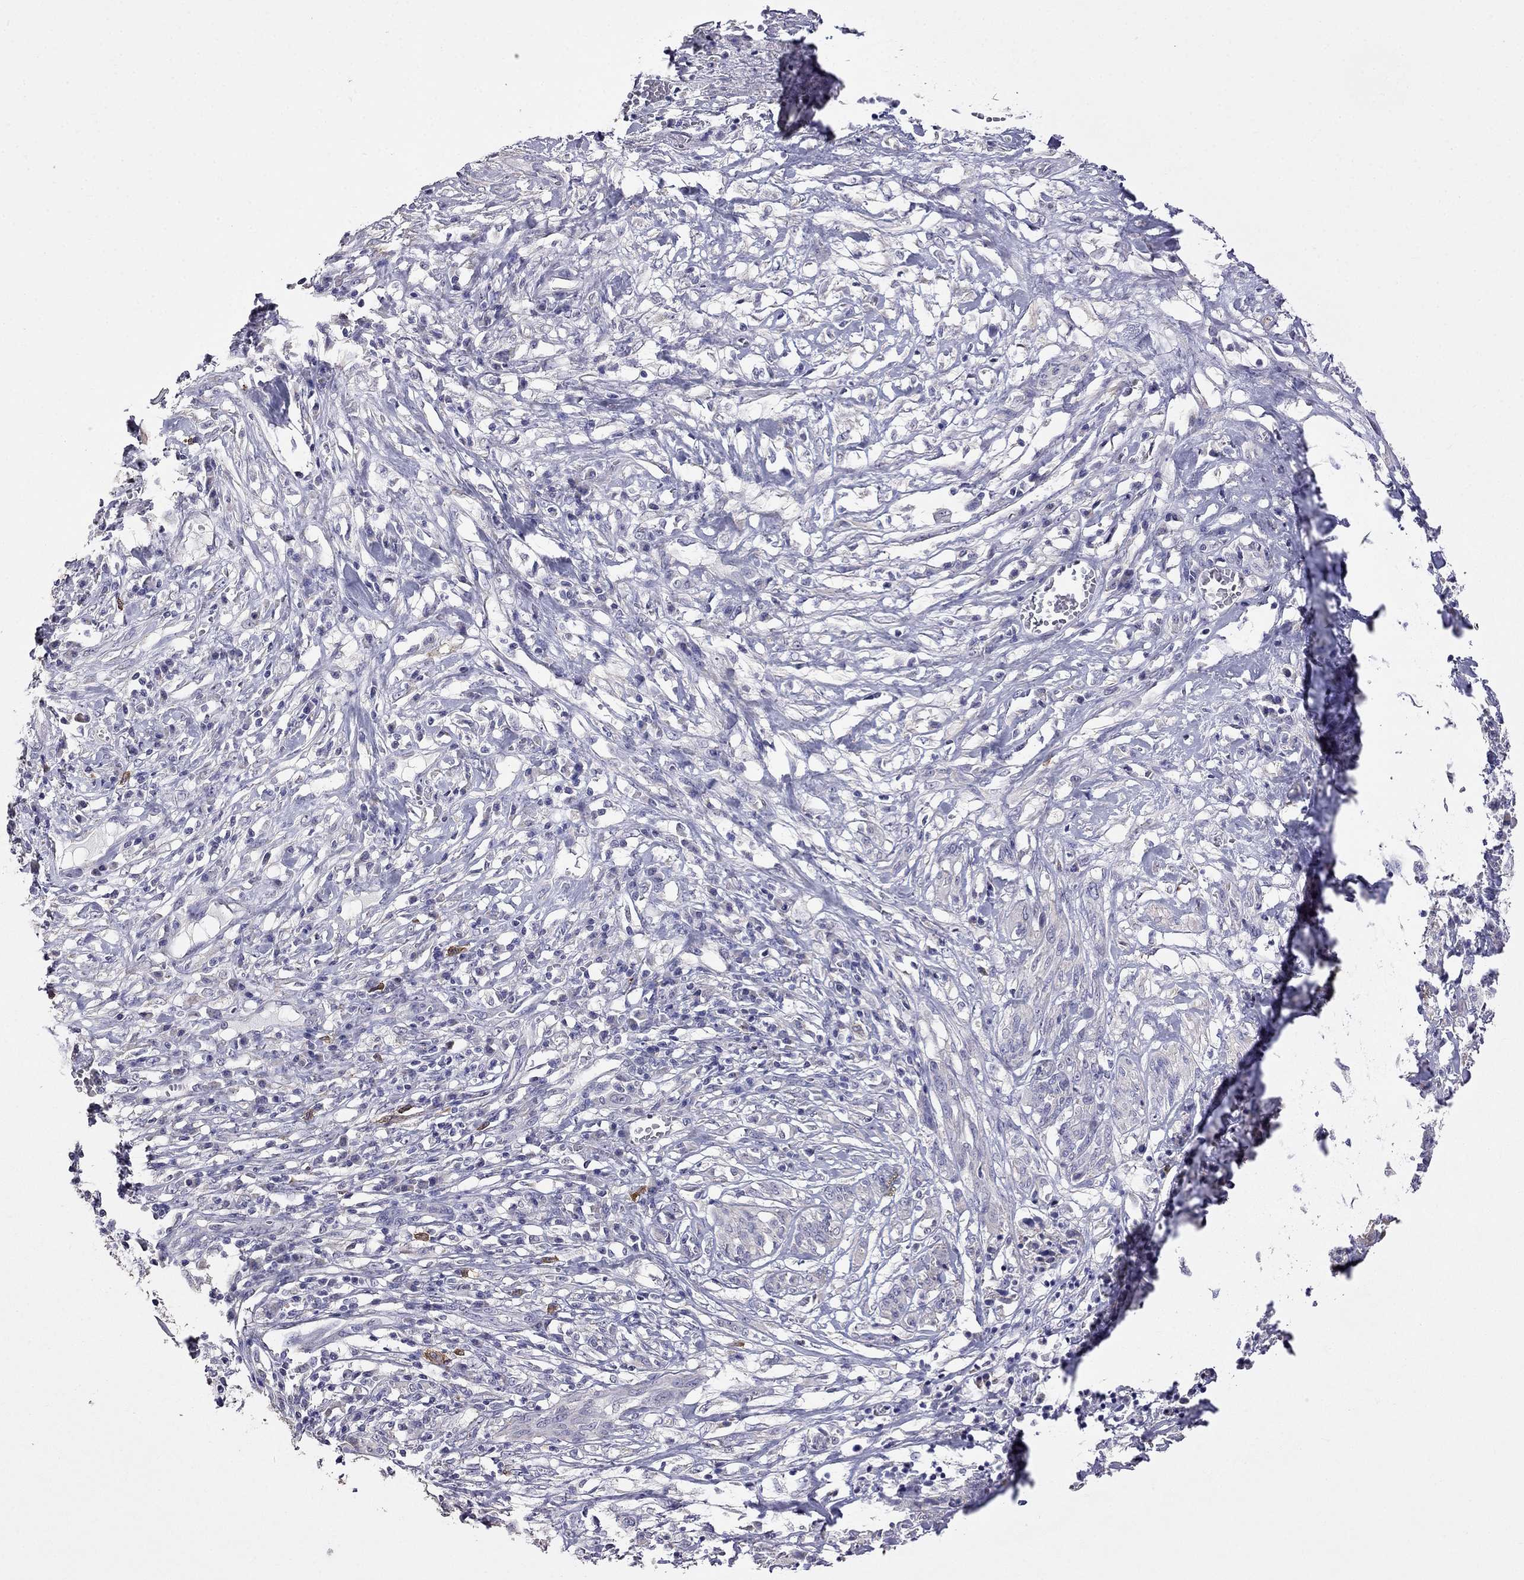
{"staining": {"intensity": "negative", "quantity": "none", "location": "none"}, "tissue": "melanoma", "cell_type": "Tumor cells", "image_type": "cancer", "snomed": [{"axis": "morphology", "description": "Malignant melanoma, NOS"}, {"axis": "topography", "description": "Skin"}], "caption": "An IHC photomicrograph of melanoma is shown. There is no staining in tumor cells of melanoma.", "gene": "AK5", "patient": {"sex": "female", "age": 91}}